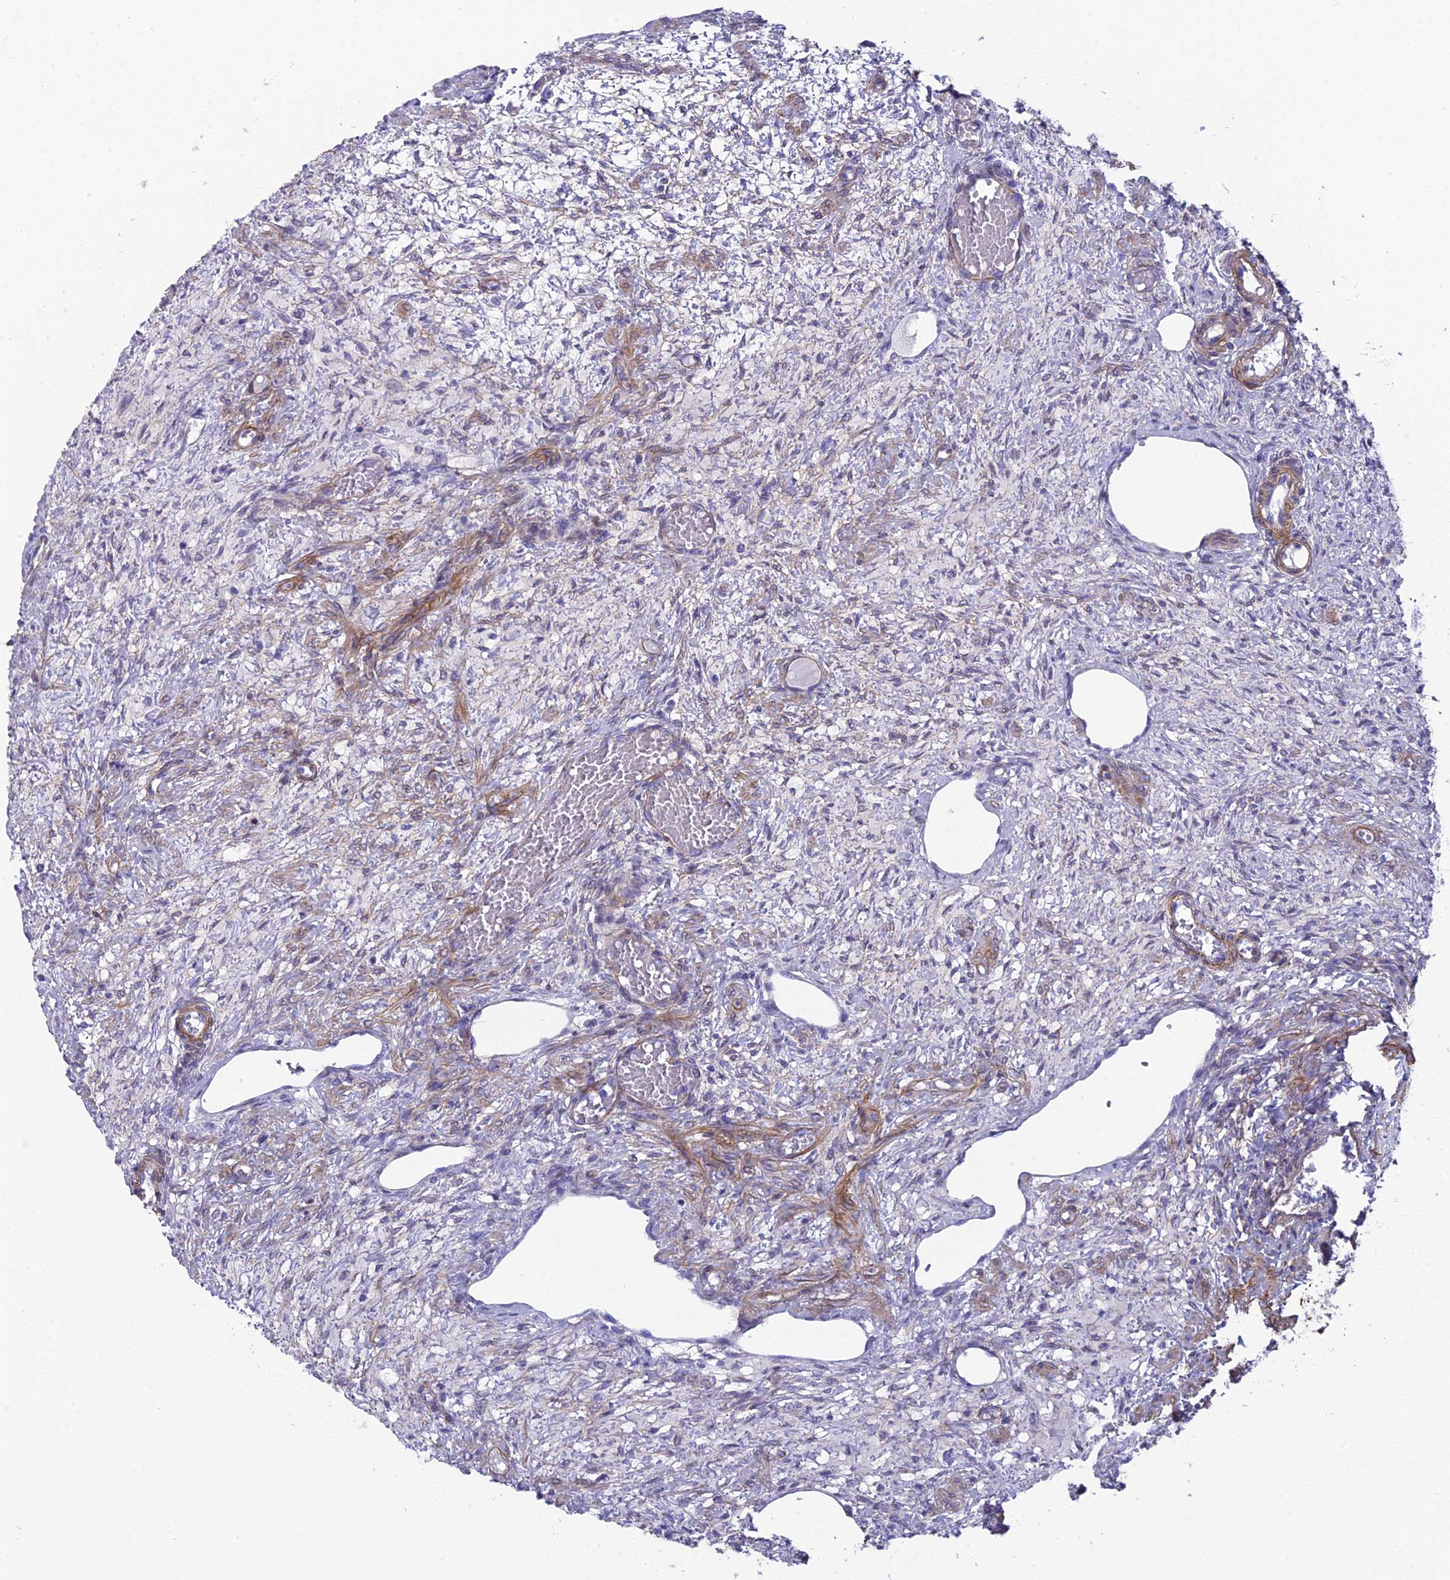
{"staining": {"intensity": "weak", "quantity": "<25%", "location": "cytoplasmic/membranous"}, "tissue": "ovary", "cell_type": "Ovarian stroma cells", "image_type": "normal", "snomed": [{"axis": "morphology", "description": "Normal tissue, NOS"}, {"axis": "topography", "description": "Ovary"}], "caption": "Micrograph shows no protein expression in ovarian stroma cells of benign ovary.", "gene": "TNS1", "patient": {"sex": "female", "age": 27}}